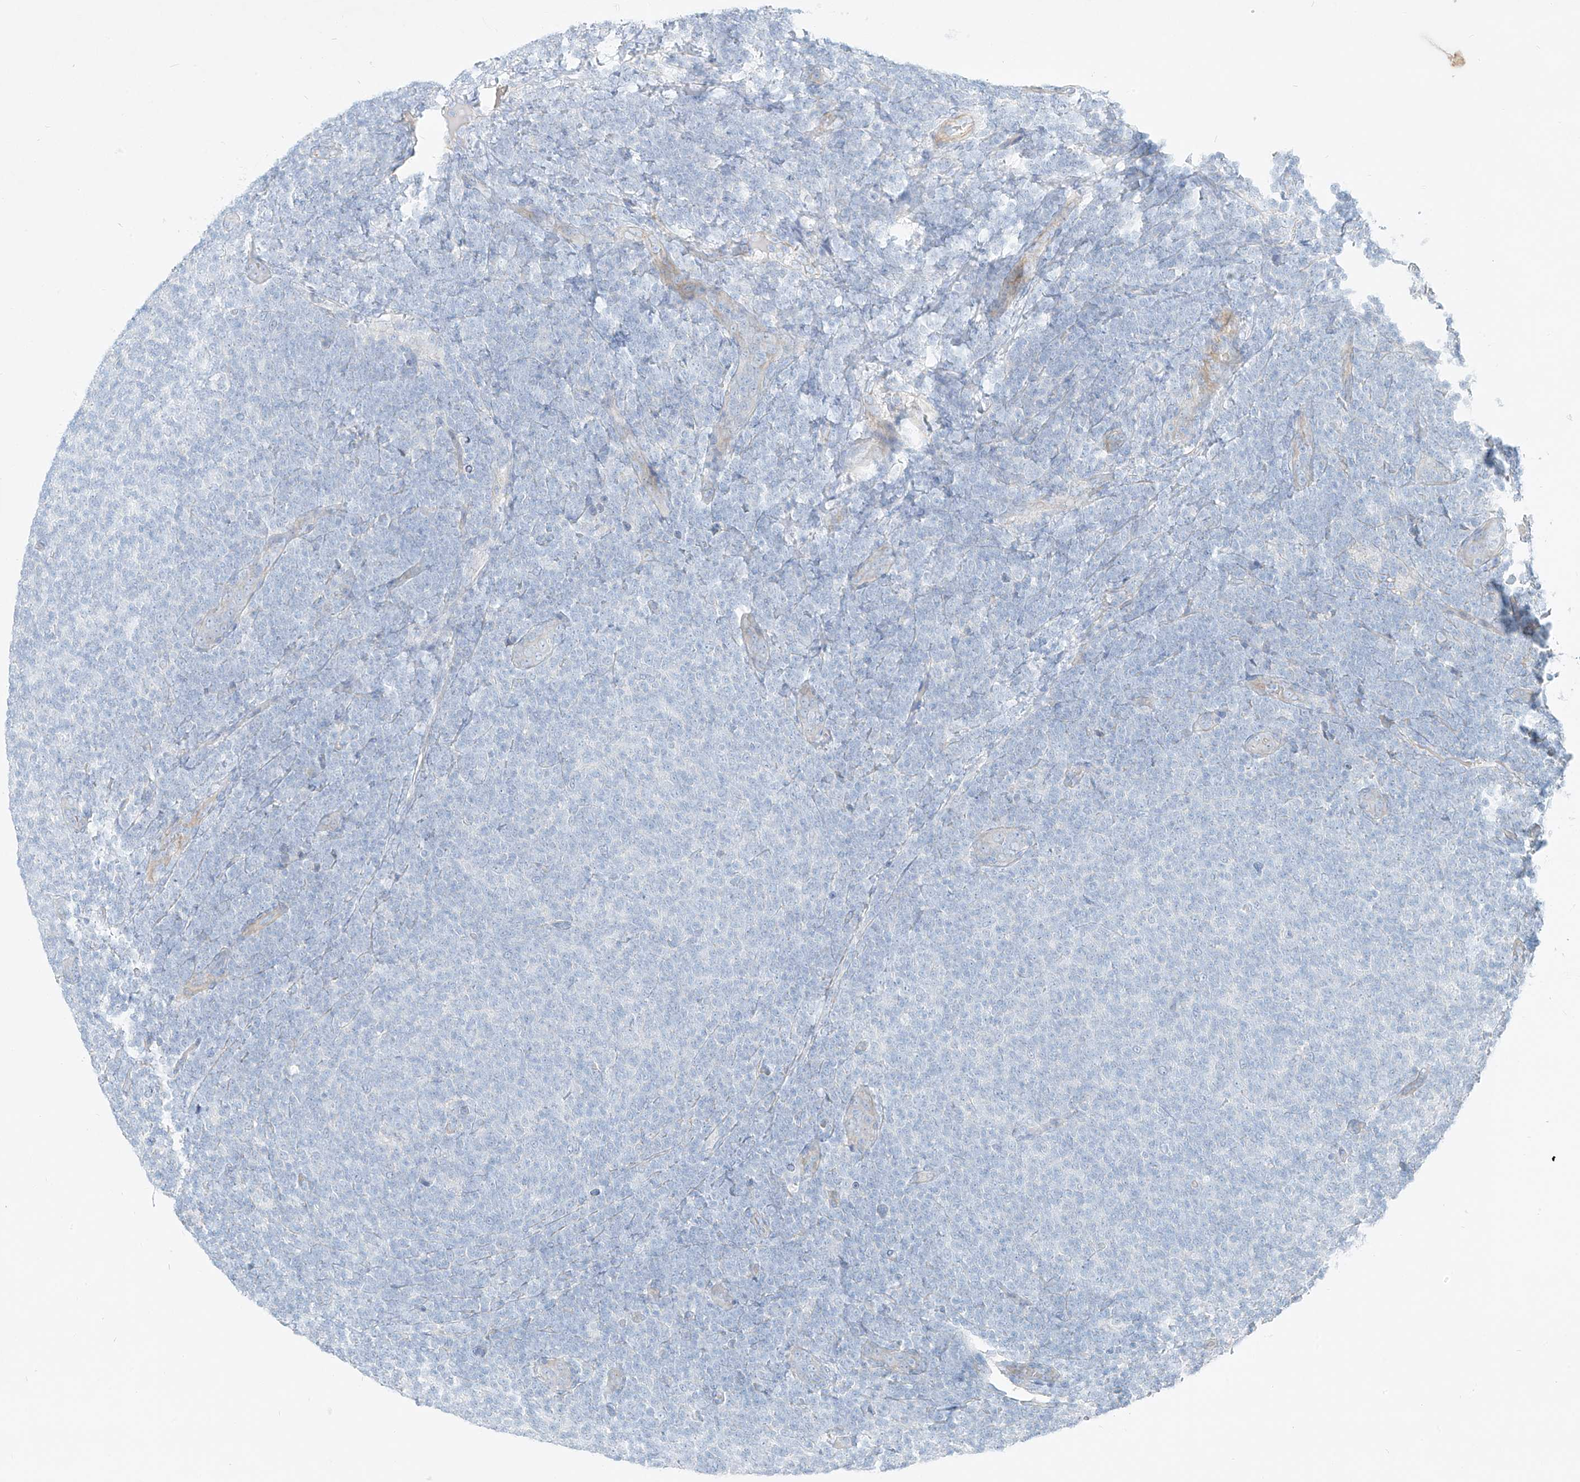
{"staining": {"intensity": "negative", "quantity": "none", "location": "none"}, "tissue": "lymphoma", "cell_type": "Tumor cells", "image_type": "cancer", "snomed": [{"axis": "morphology", "description": "Malignant lymphoma, non-Hodgkin's type, Low grade"}, {"axis": "topography", "description": "Lymph node"}], "caption": "Tumor cells show no significant protein staining in malignant lymphoma, non-Hodgkin's type (low-grade).", "gene": "AJM1", "patient": {"sex": "male", "age": 66}}